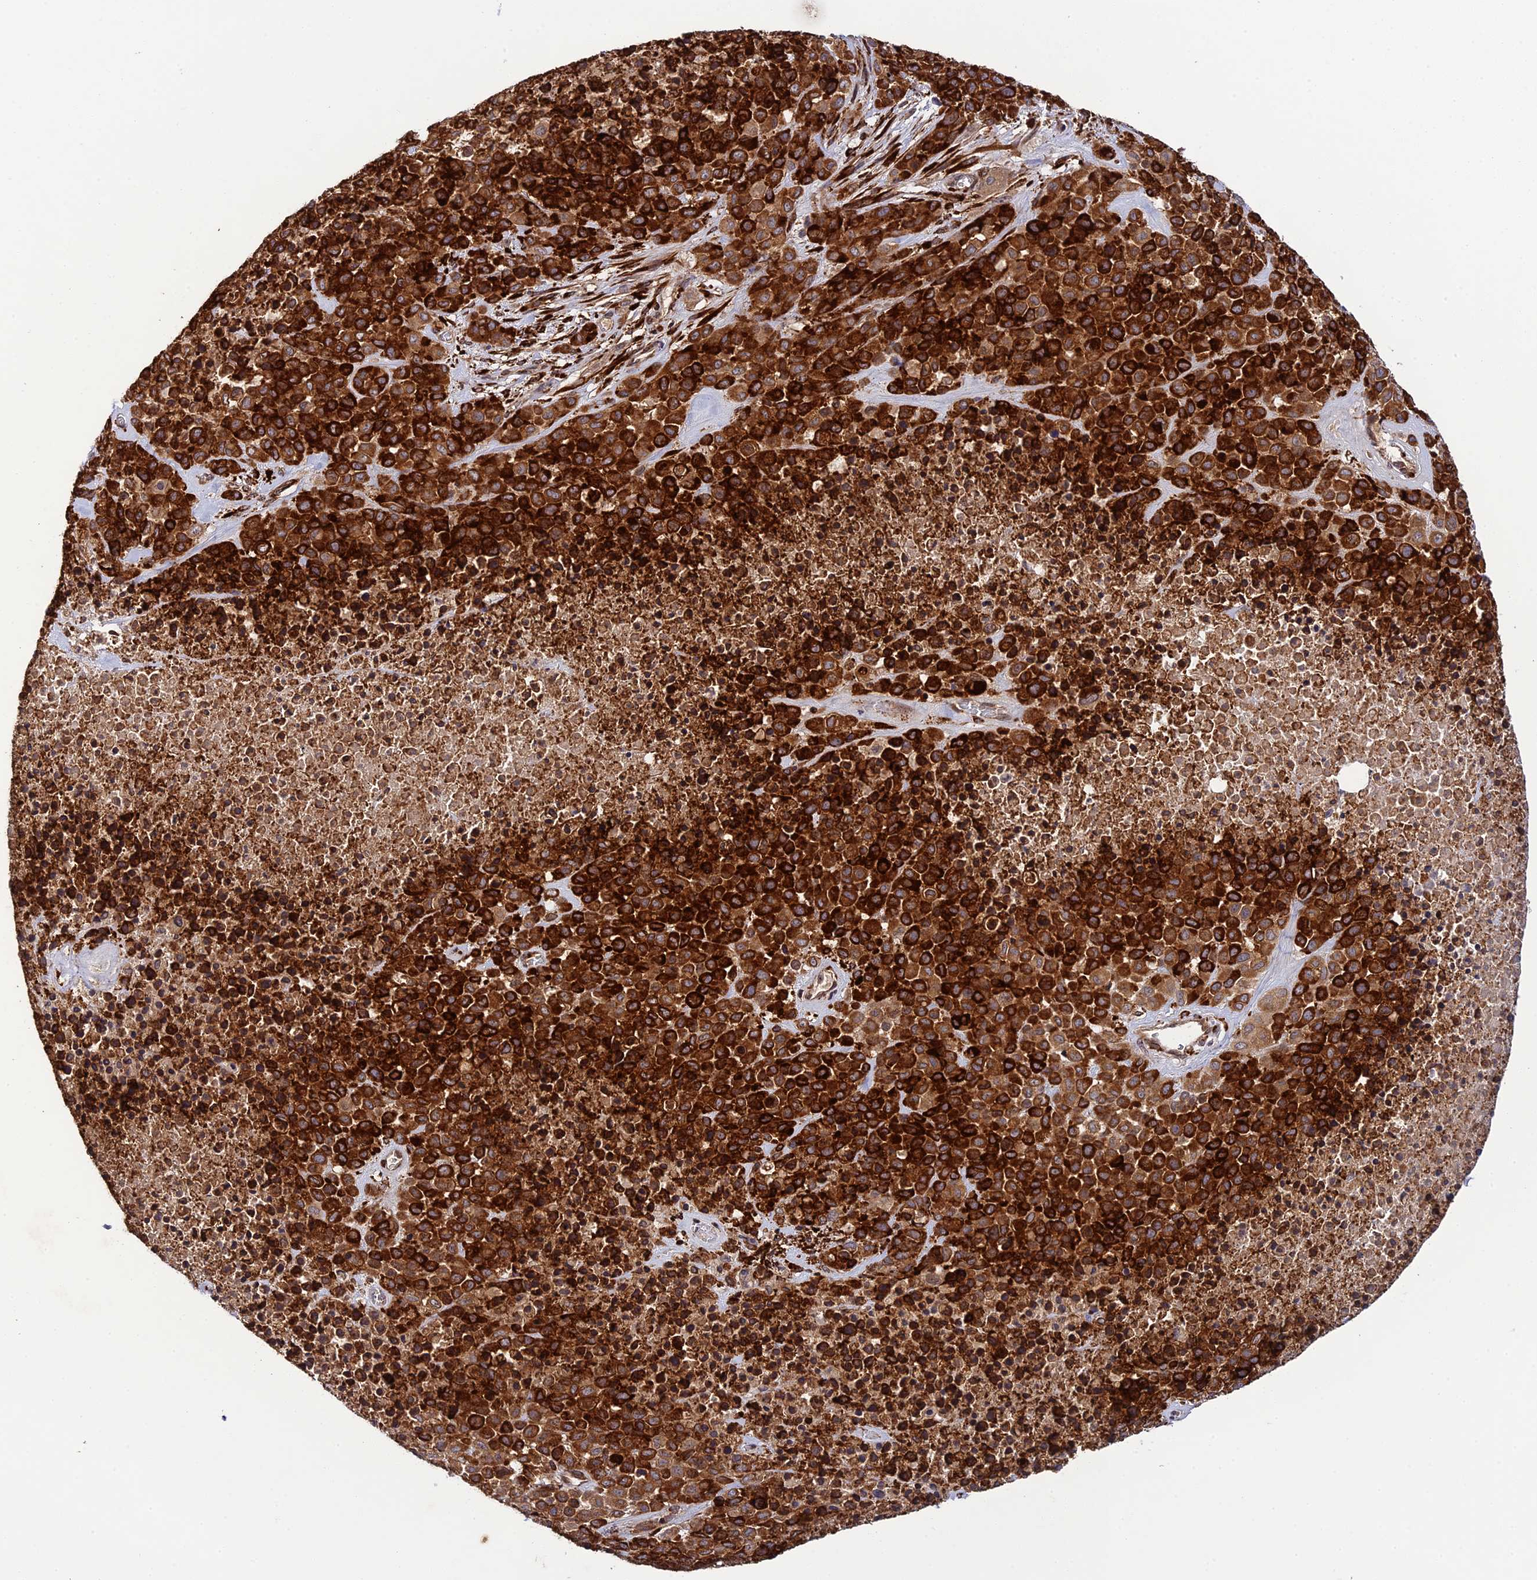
{"staining": {"intensity": "strong", "quantity": ">75%", "location": "cytoplasmic/membranous"}, "tissue": "melanoma", "cell_type": "Tumor cells", "image_type": "cancer", "snomed": [{"axis": "morphology", "description": "Malignant melanoma, Metastatic site"}, {"axis": "topography", "description": "Skin"}], "caption": "The immunohistochemical stain shows strong cytoplasmic/membranous expression in tumor cells of melanoma tissue. (DAB (3,3'-diaminobenzidine) = brown stain, brightfield microscopy at high magnification).", "gene": "P3H3", "patient": {"sex": "female", "age": 81}}